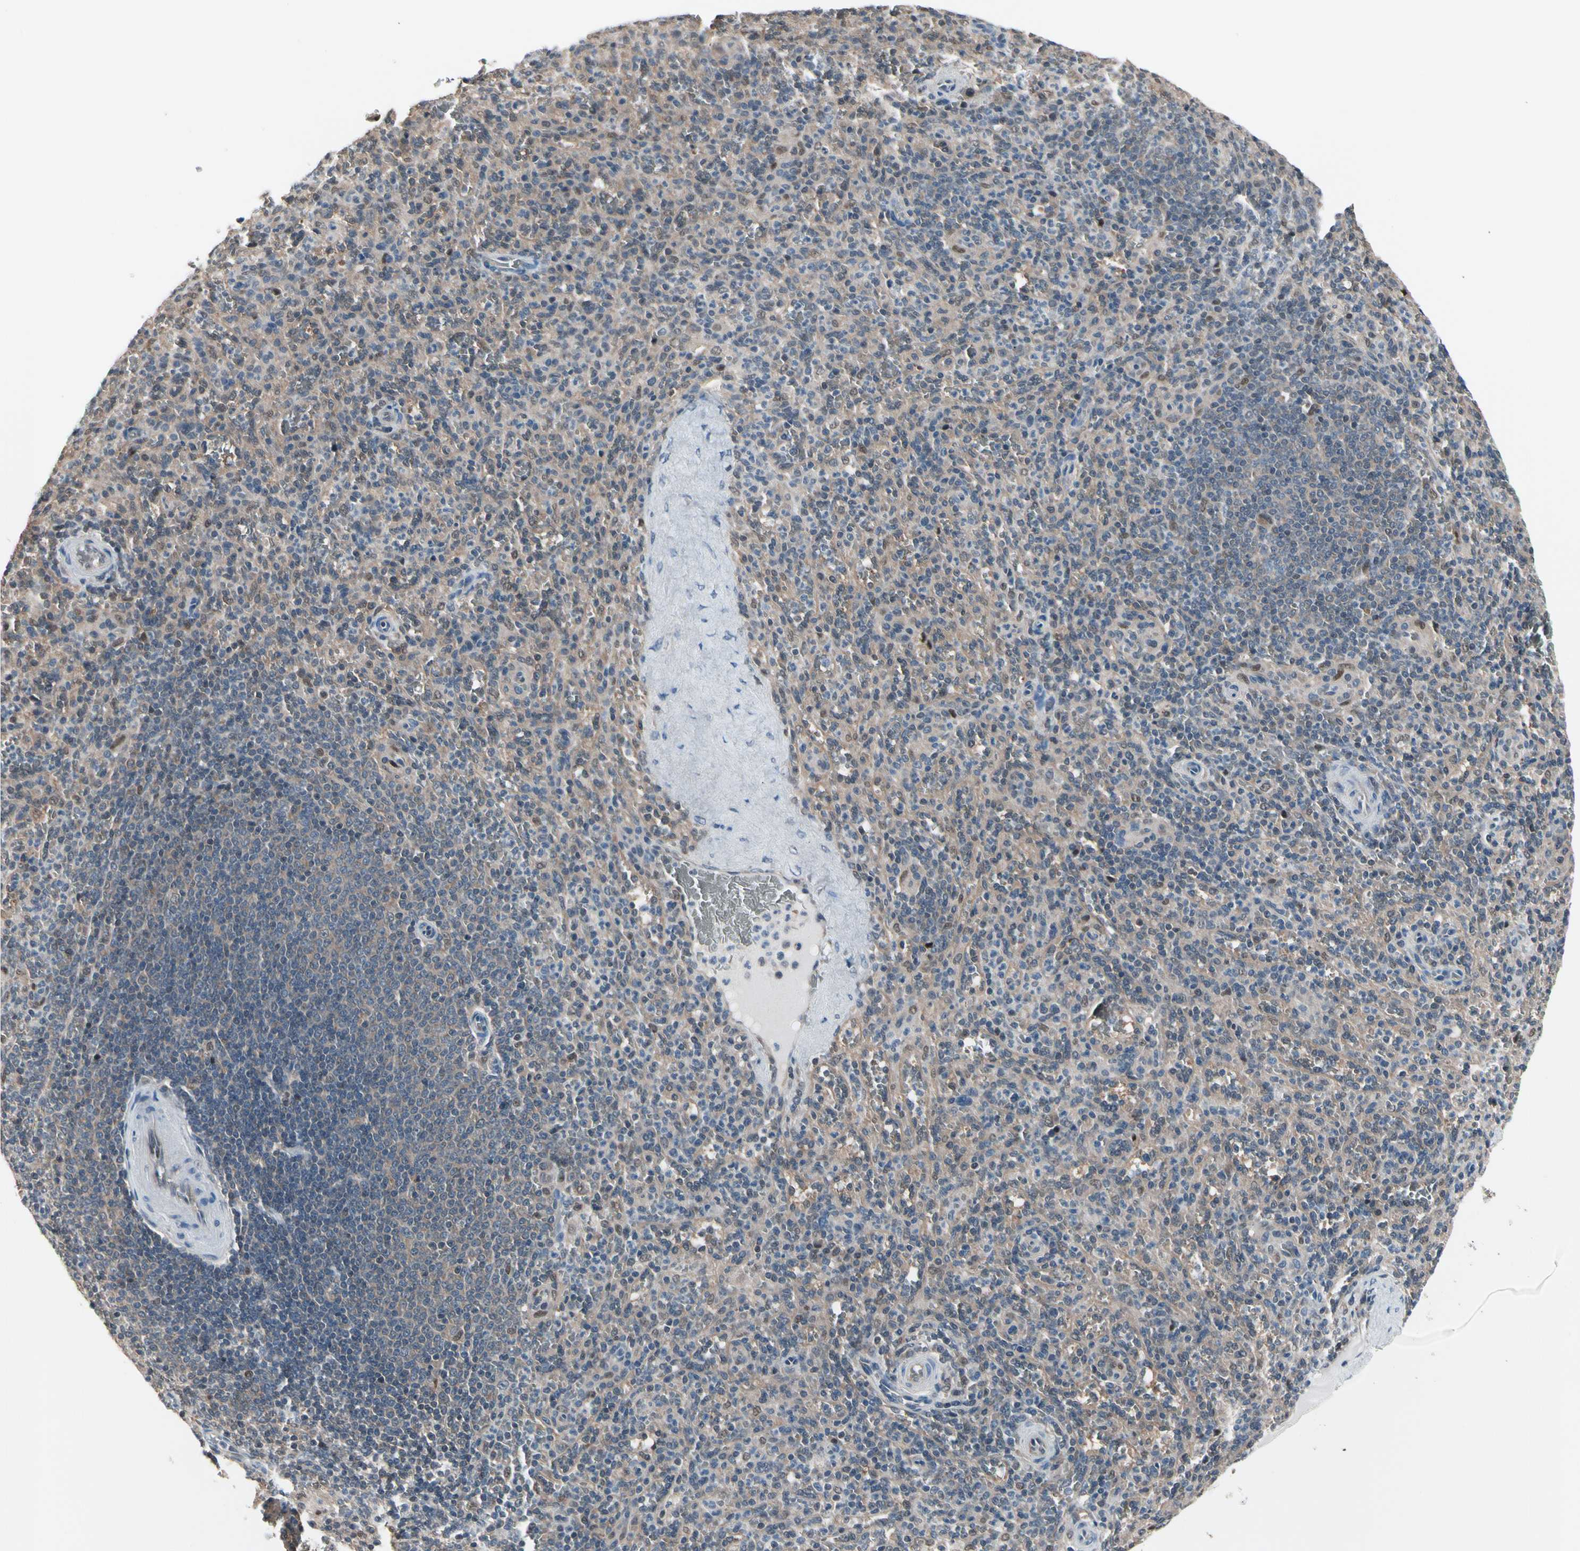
{"staining": {"intensity": "moderate", "quantity": "25%-75%", "location": "cytoplasmic/membranous,nuclear"}, "tissue": "spleen", "cell_type": "Cells in red pulp", "image_type": "normal", "snomed": [{"axis": "morphology", "description": "Normal tissue, NOS"}, {"axis": "topography", "description": "Spleen"}], "caption": "Immunohistochemical staining of normal spleen reveals moderate cytoplasmic/membranous,nuclear protein positivity in approximately 25%-75% of cells in red pulp. Using DAB (brown) and hematoxylin (blue) stains, captured at high magnification using brightfield microscopy.", "gene": "ENSG00000256646", "patient": {"sex": "male", "age": 36}}